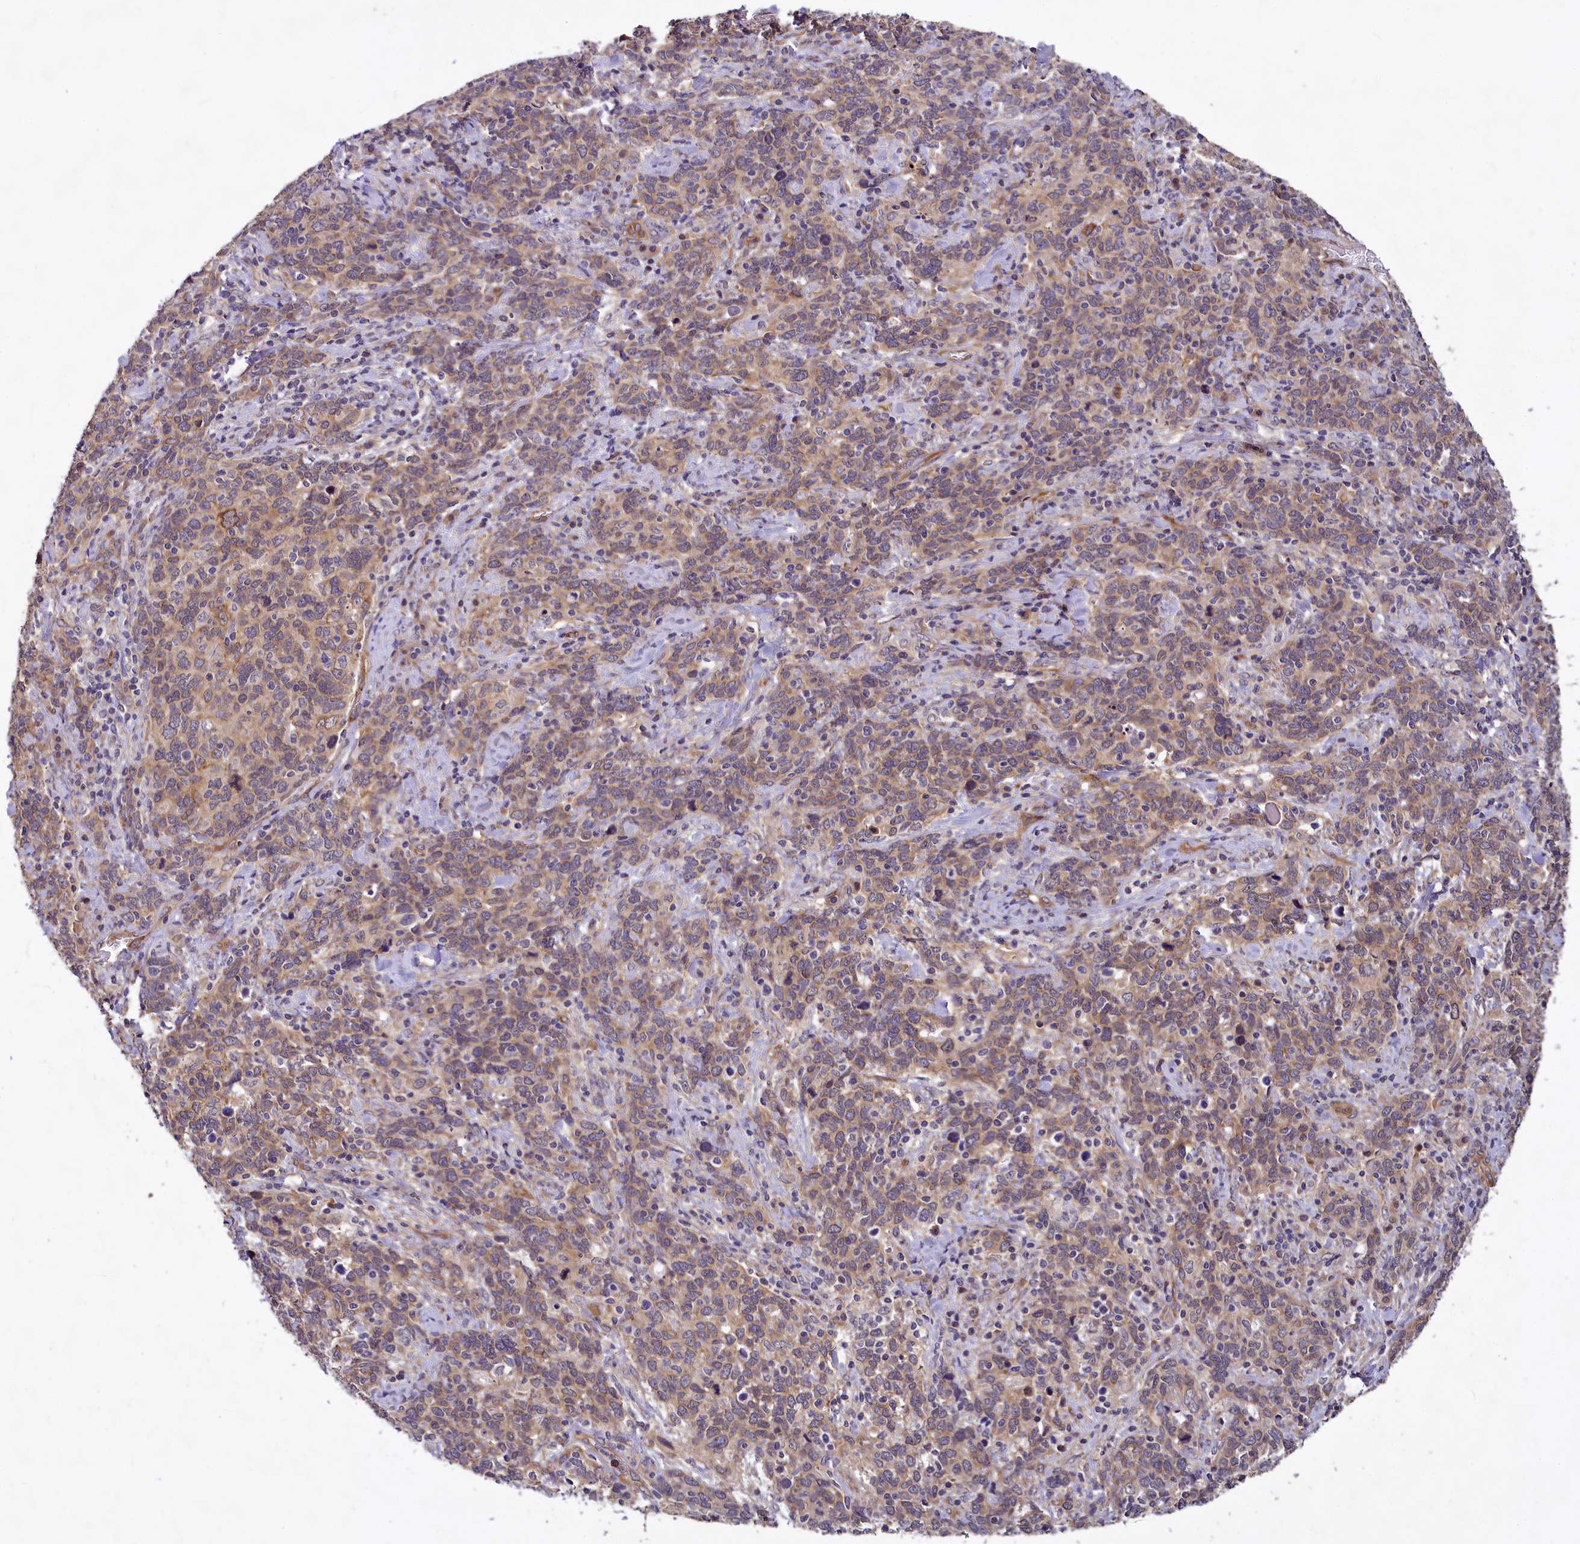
{"staining": {"intensity": "weak", "quantity": ">75%", "location": "cytoplasmic/membranous"}, "tissue": "cervical cancer", "cell_type": "Tumor cells", "image_type": "cancer", "snomed": [{"axis": "morphology", "description": "Squamous cell carcinoma, NOS"}, {"axis": "topography", "description": "Cervix"}], "caption": "The micrograph exhibits immunohistochemical staining of cervical cancer (squamous cell carcinoma). There is weak cytoplasmic/membranous staining is identified in about >75% of tumor cells.", "gene": "PKN2", "patient": {"sex": "female", "age": 41}}